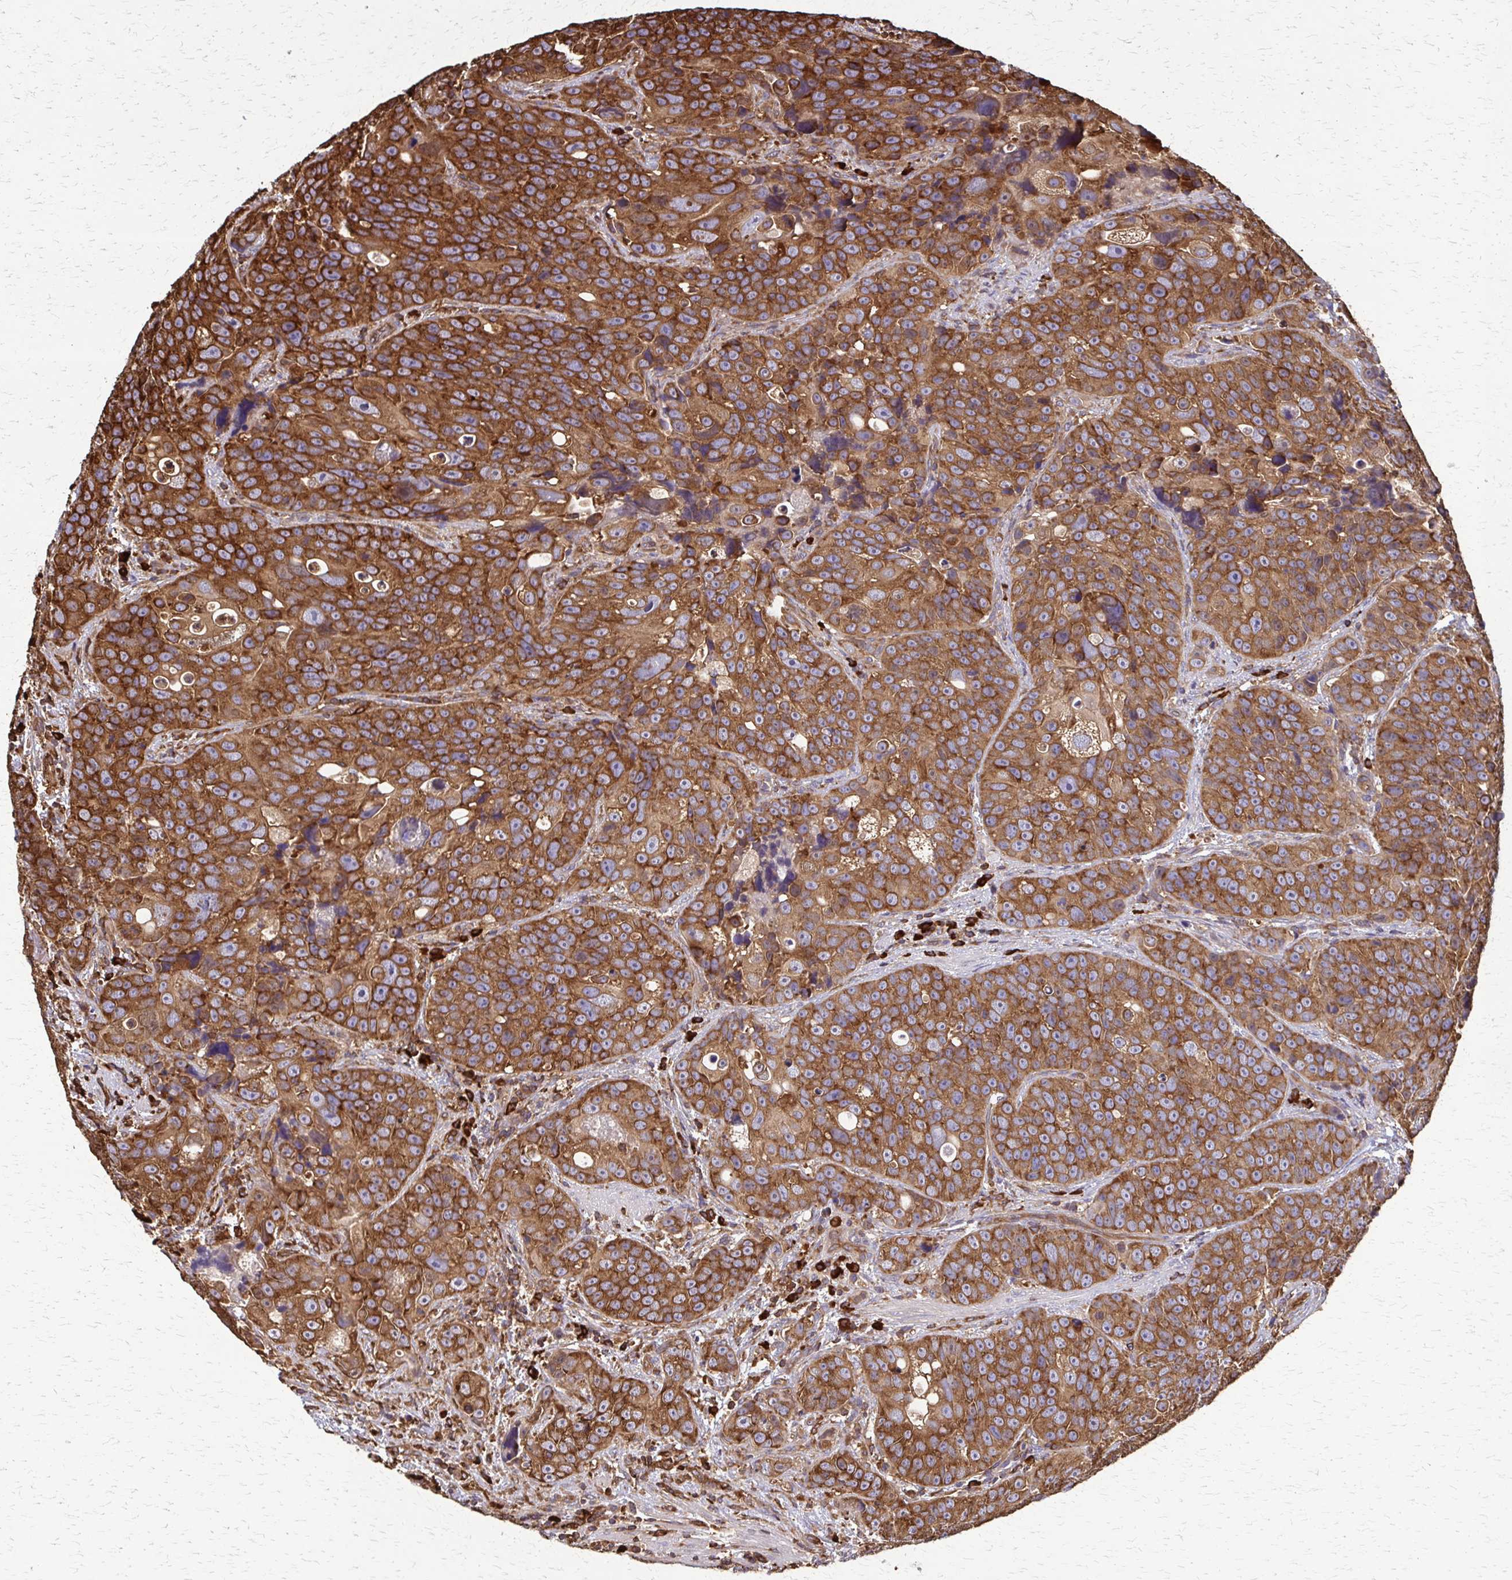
{"staining": {"intensity": "strong", "quantity": ">75%", "location": "cytoplasmic/membranous"}, "tissue": "urothelial cancer", "cell_type": "Tumor cells", "image_type": "cancer", "snomed": [{"axis": "morphology", "description": "Urothelial carcinoma, NOS"}, {"axis": "topography", "description": "Urinary bladder"}], "caption": "Immunohistochemical staining of human transitional cell carcinoma reveals strong cytoplasmic/membranous protein expression in approximately >75% of tumor cells.", "gene": "EEF2", "patient": {"sex": "male", "age": 52}}